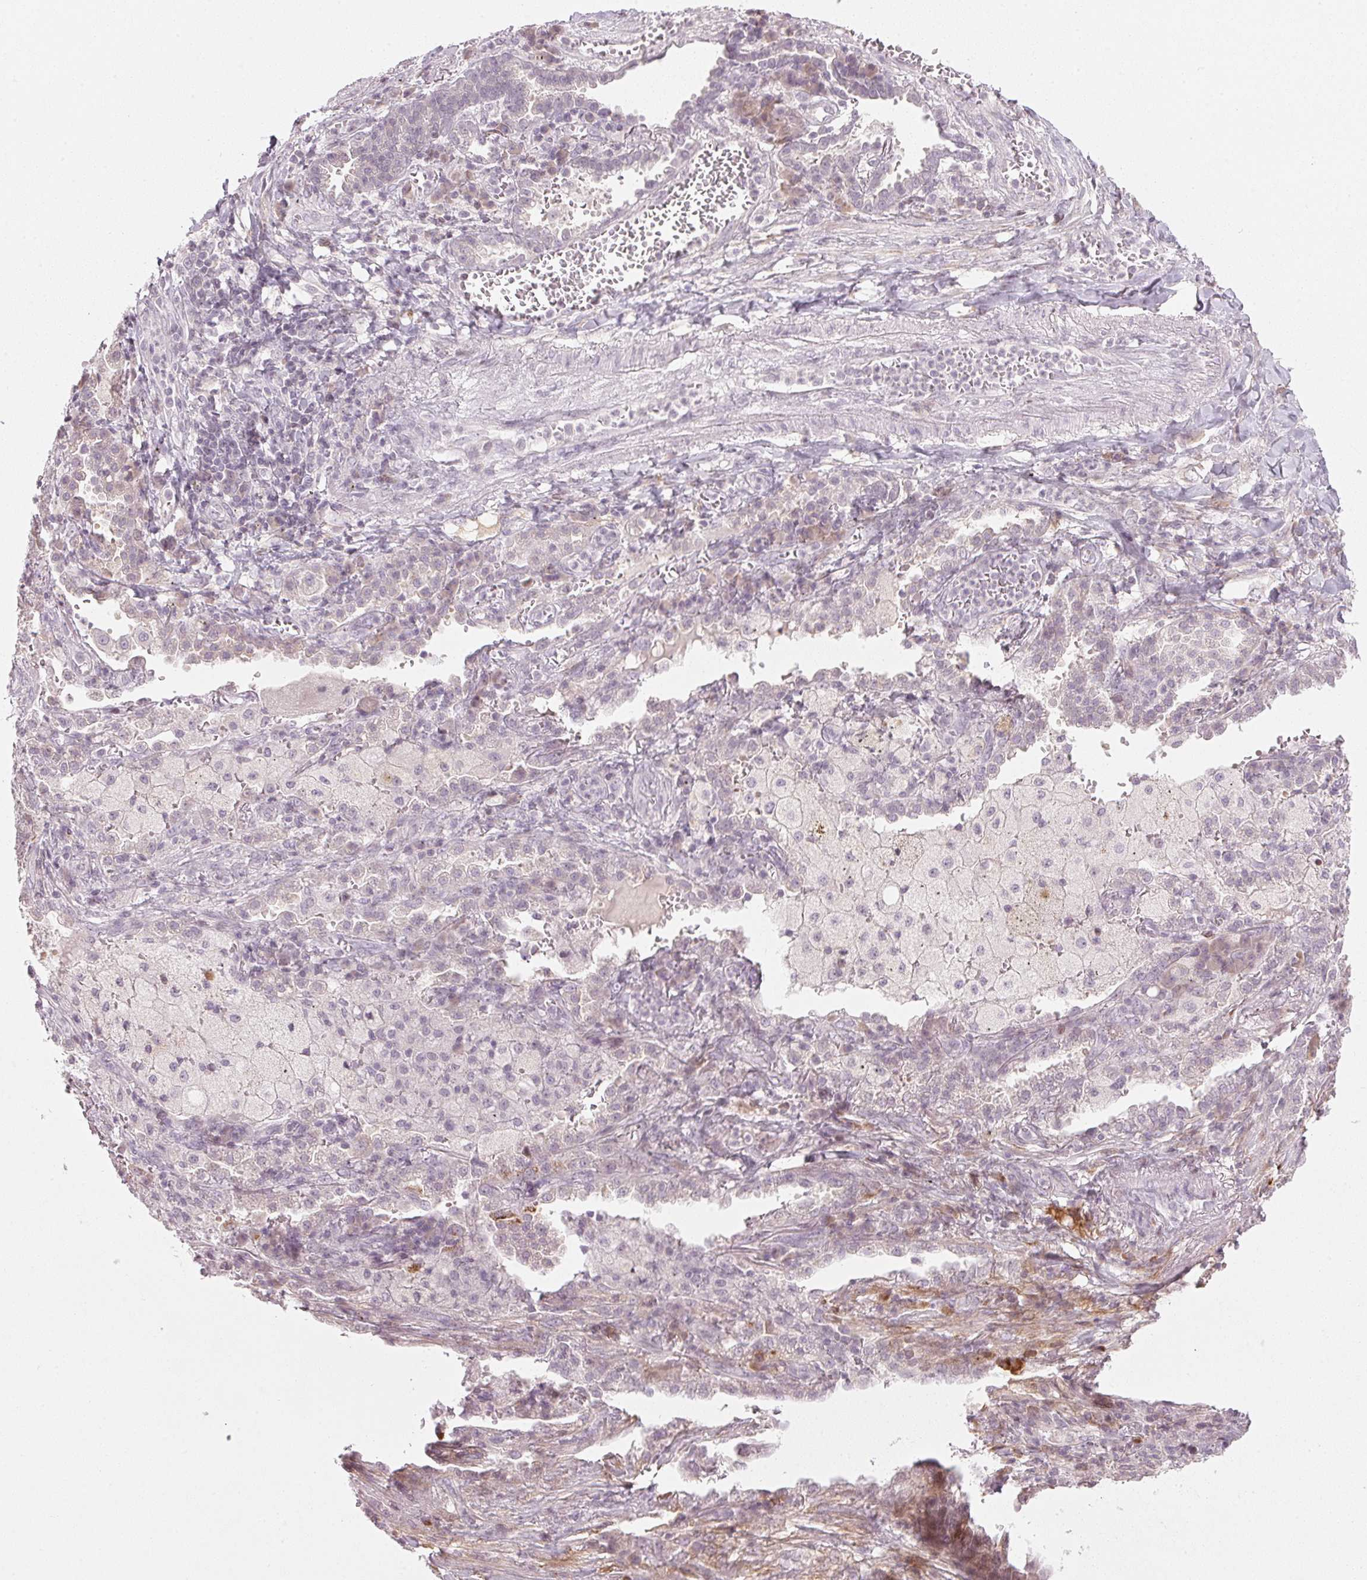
{"staining": {"intensity": "negative", "quantity": "none", "location": "none"}, "tissue": "lung cancer", "cell_type": "Tumor cells", "image_type": "cancer", "snomed": [{"axis": "morphology", "description": "Adenocarcinoma, NOS"}, {"axis": "topography", "description": "Lung"}], "caption": "IHC photomicrograph of neoplastic tissue: human lung cancer stained with DAB shows no significant protein positivity in tumor cells. (Immunohistochemistry (ihc), brightfield microscopy, high magnification).", "gene": "SFRP4", "patient": {"sex": "male", "age": 57}}